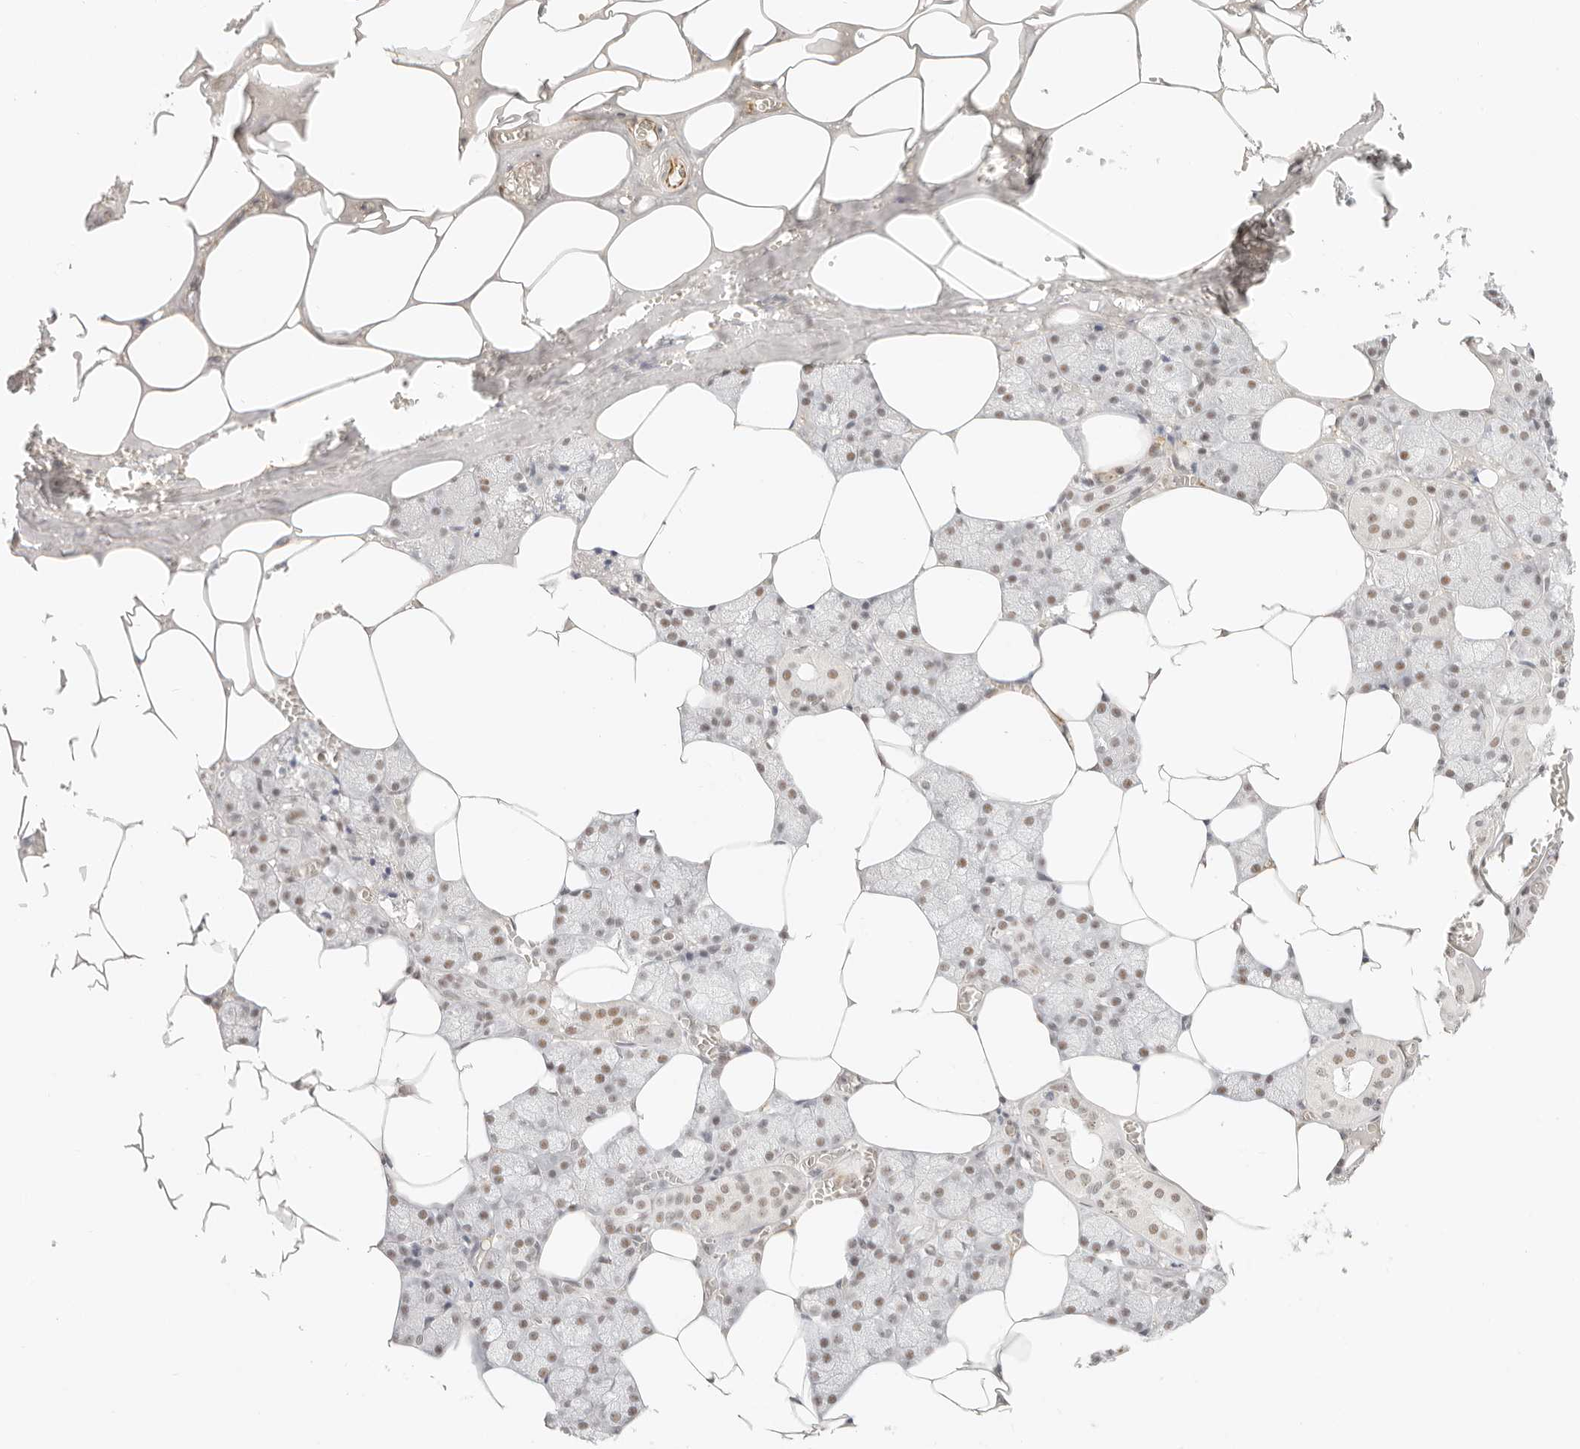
{"staining": {"intensity": "moderate", "quantity": "25%-75%", "location": "nuclear"}, "tissue": "salivary gland", "cell_type": "Glandular cells", "image_type": "normal", "snomed": [{"axis": "morphology", "description": "Normal tissue, NOS"}, {"axis": "topography", "description": "Salivary gland"}], "caption": "This photomicrograph exhibits benign salivary gland stained with immunohistochemistry (IHC) to label a protein in brown. The nuclear of glandular cells show moderate positivity for the protein. Nuclei are counter-stained blue.", "gene": "ZC3H11A", "patient": {"sex": "male", "age": 62}}